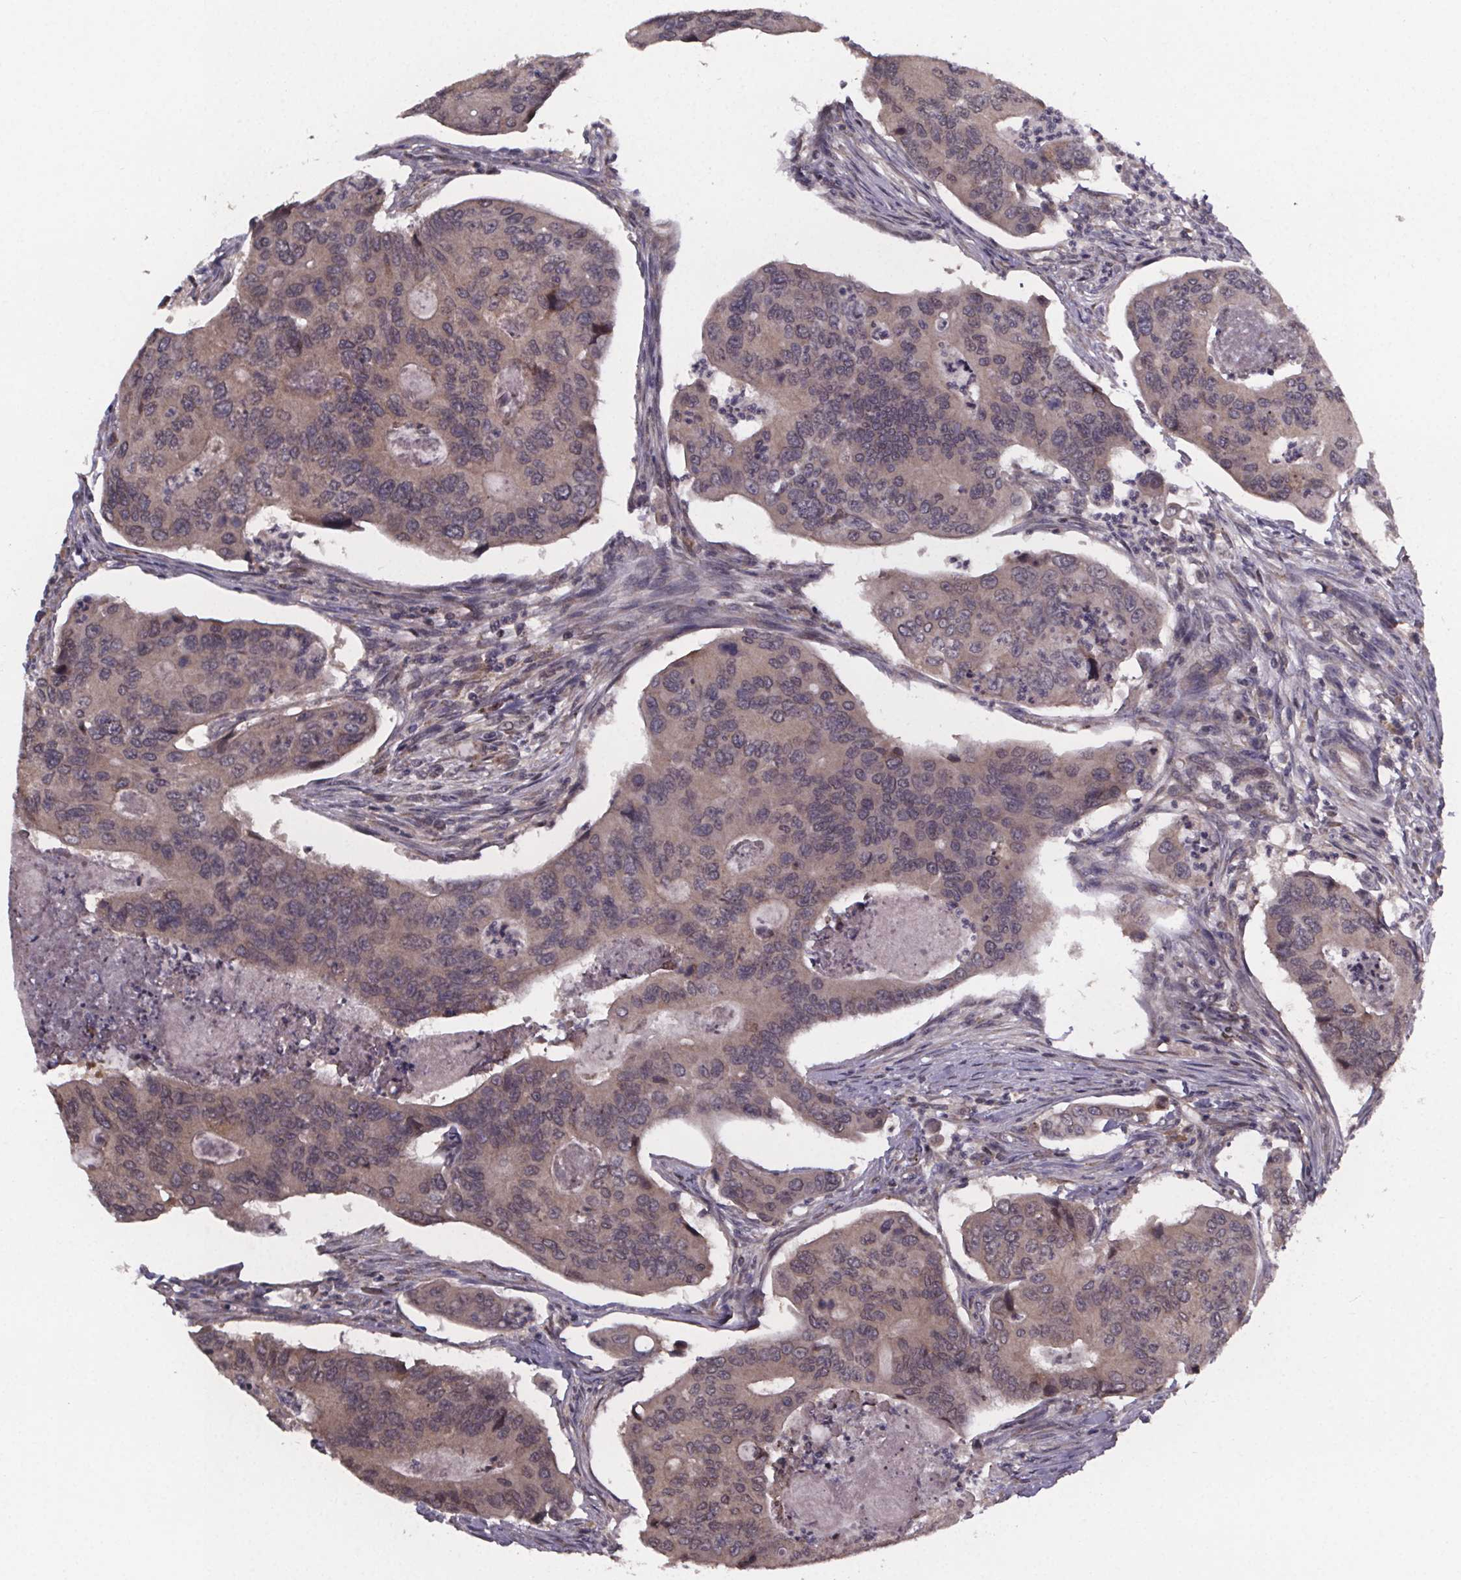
{"staining": {"intensity": "weak", "quantity": ">75%", "location": "cytoplasmic/membranous"}, "tissue": "colorectal cancer", "cell_type": "Tumor cells", "image_type": "cancer", "snomed": [{"axis": "morphology", "description": "Adenocarcinoma, NOS"}, {"axis": "topography", "description": "Colon"}], "caption": "Colorectal cancer stained with DAB immunohistochemistry (IHC) exhibits low levels of weak cytoplasmic/membranous positivity in approximately >75% of tumor cells.", "gene": "SAT1", "patient": {"sex": "female", "age": 67}}